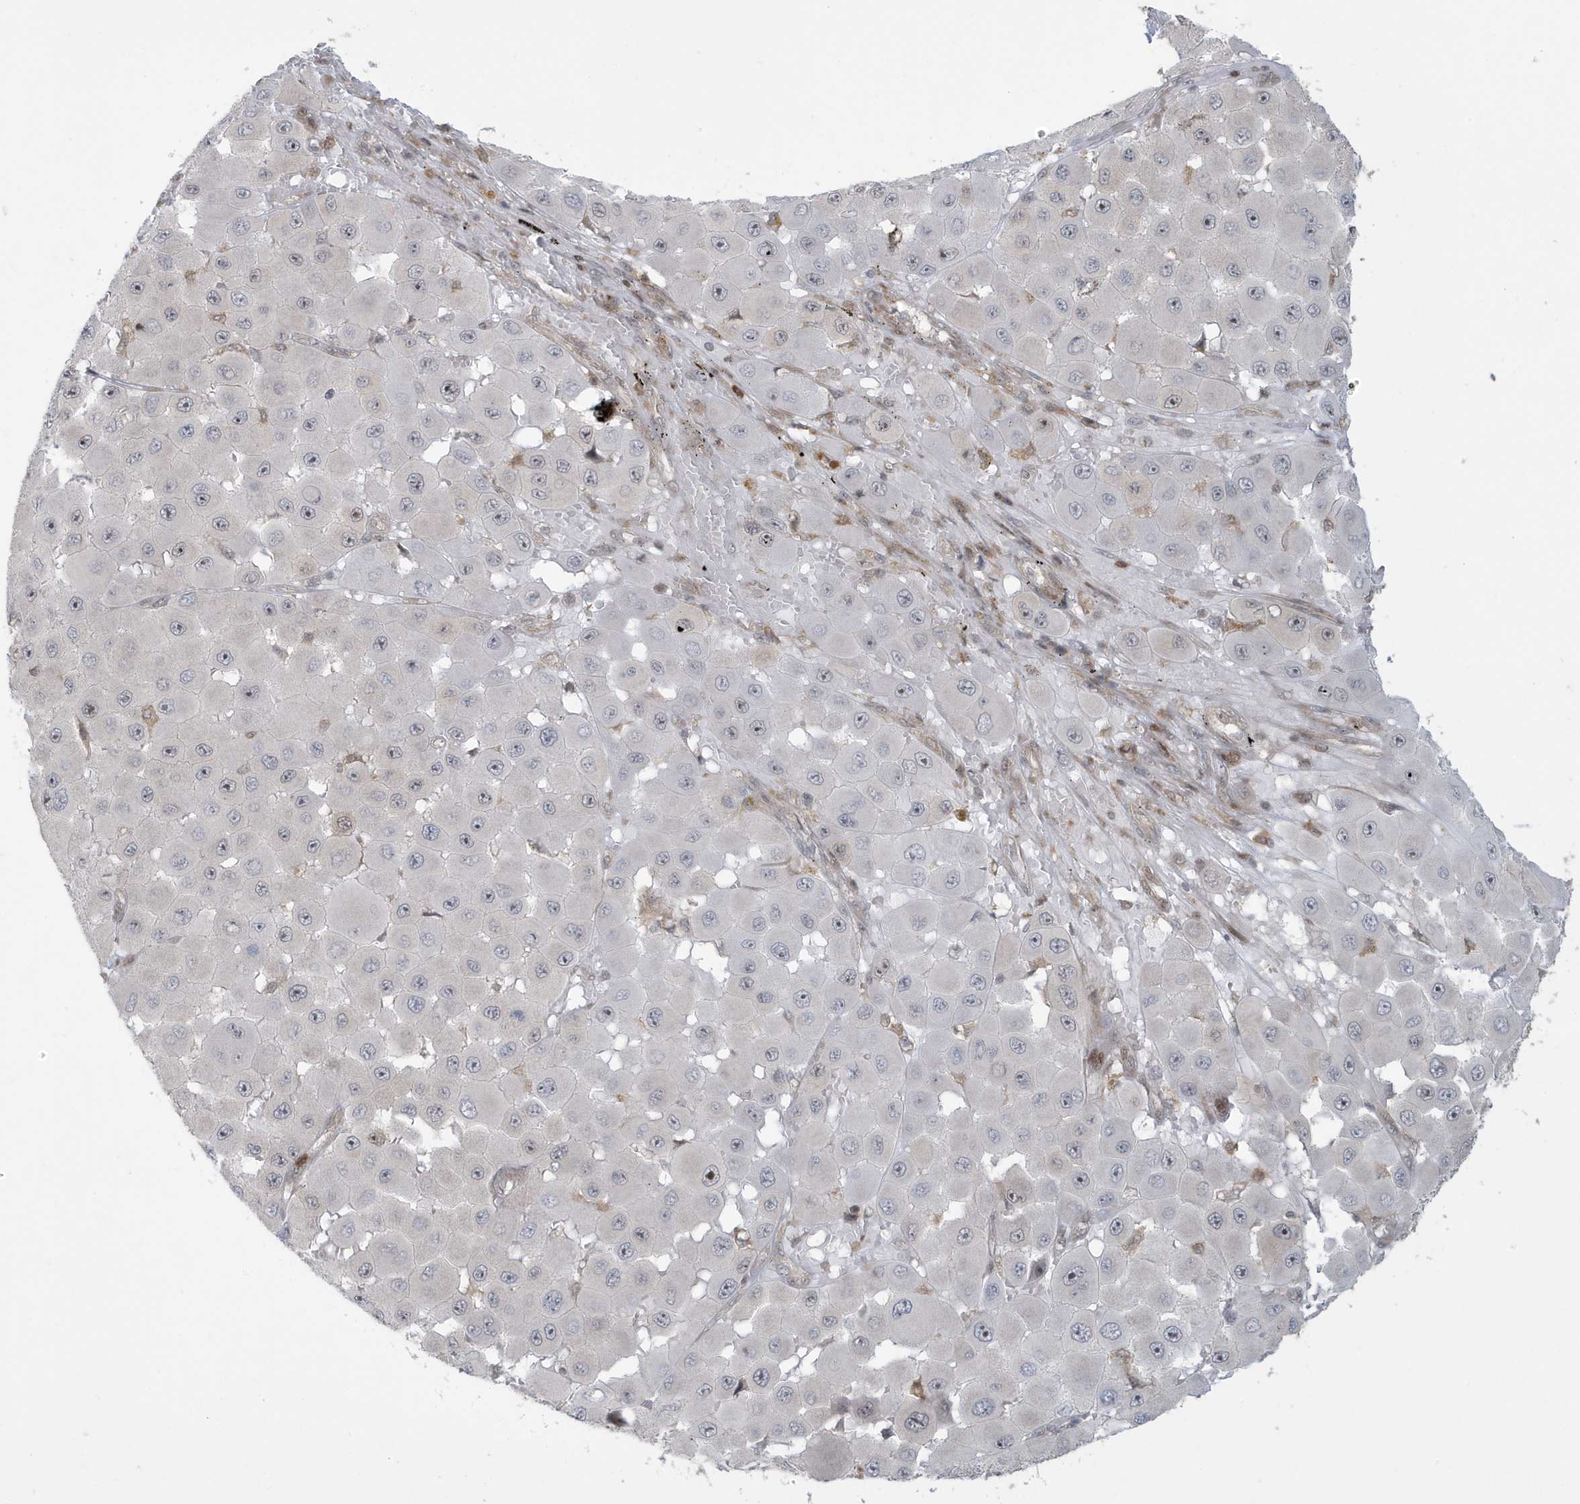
{"staining": {"intensity": "moderate", "quantity": "<25%", "location": "nuclear"}, "tissue": "melanoma", "cell_type": "Tumor cells", "image_type": "cancer", "snomed": [{"axis": "morphology", "description": "Malignant melanoma, NOS"}, {"axis": "topography", "description": "Skin"}], "caption": "Immunohistochemical staining of human malignant melanoma shows moderate nuclear protein expression in about <25% of tumor cells.", "gene": "C1orf52", "patient": {"sex": "female", "age": 81}}